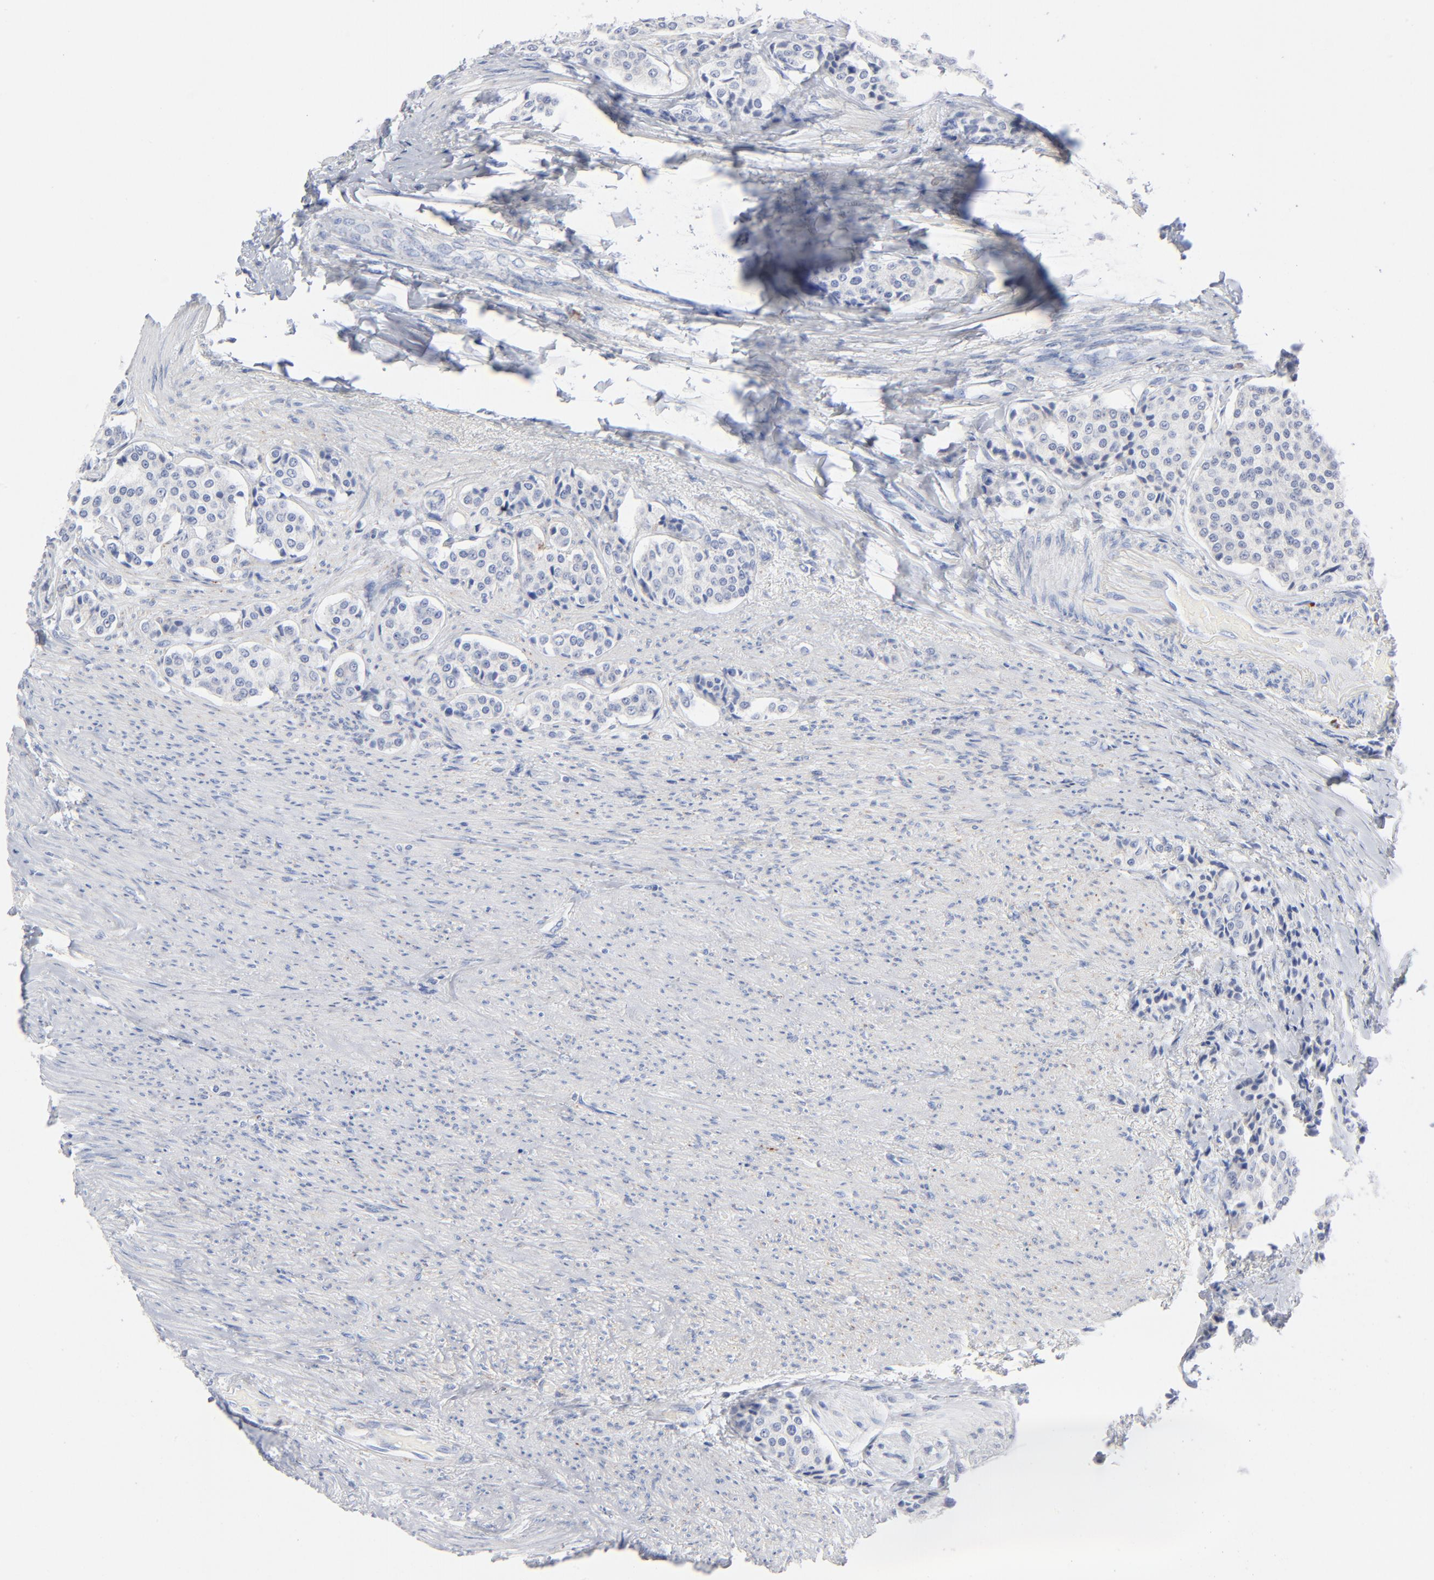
{"staining": {"intensity": "moderate", "quantity": "25%-75%", "location": "cytoplasmic/membranous"}, "tissue": "carcinoid", "cell_type": "Tumor cells", "image_type": "cancer", "snomed": [{"axis": "morphology", "description": "Carcinoid, malignant, NOS"}, {"axis": "topography", "description": "Colon"}], "caption": "A micrograph showing moderate cytoplasmic/membranous expression in about 25%-75% of tumor cells in carcinoid (malignant), as visualized by brown immunohistochemical staining.", "gene": "CHCHD10", "patient": {"sex": "female", "age": 61}}